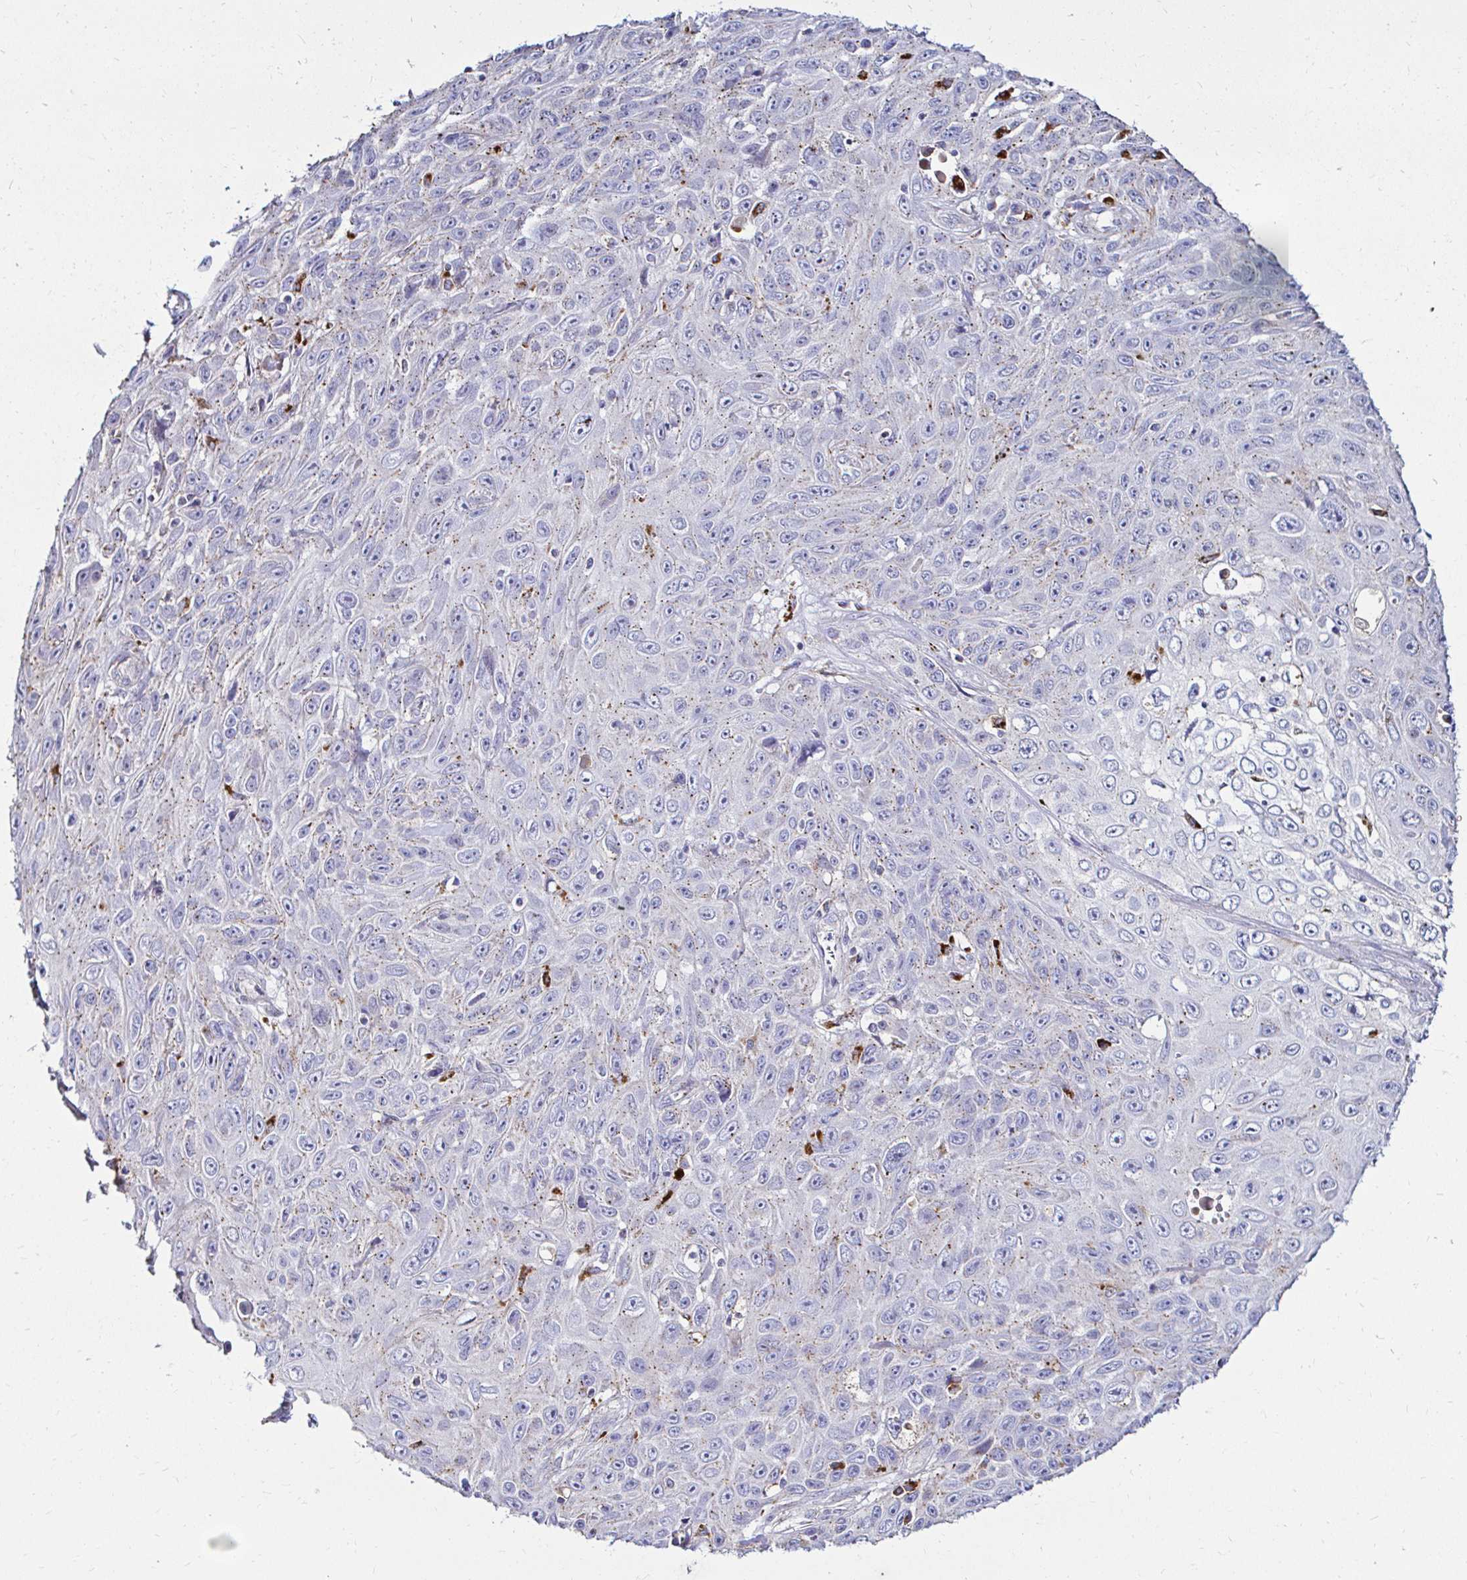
{"staining": {"intensity": "weak", "quantity": "25%-75%", "location": "cytoplasmic/membranous"}, "tissue": "skin cancer", "cell_type": "Tumor cells", "image_type": "cancer", "snomed": [{"axis": "morphology", "description": "Squamous cell carcinoma, NOS"}, {"axis": "topography", "description": "Skin"}], "caption": "Protein expression analysis of human skin cancer (squamous cell carcinoma) reveals weak cytoplasmic/membranous positivity in approximately 25%-75% of tumor cells.", "gene": "GALNS", "patient": {"sex": "male", "age": 82}}